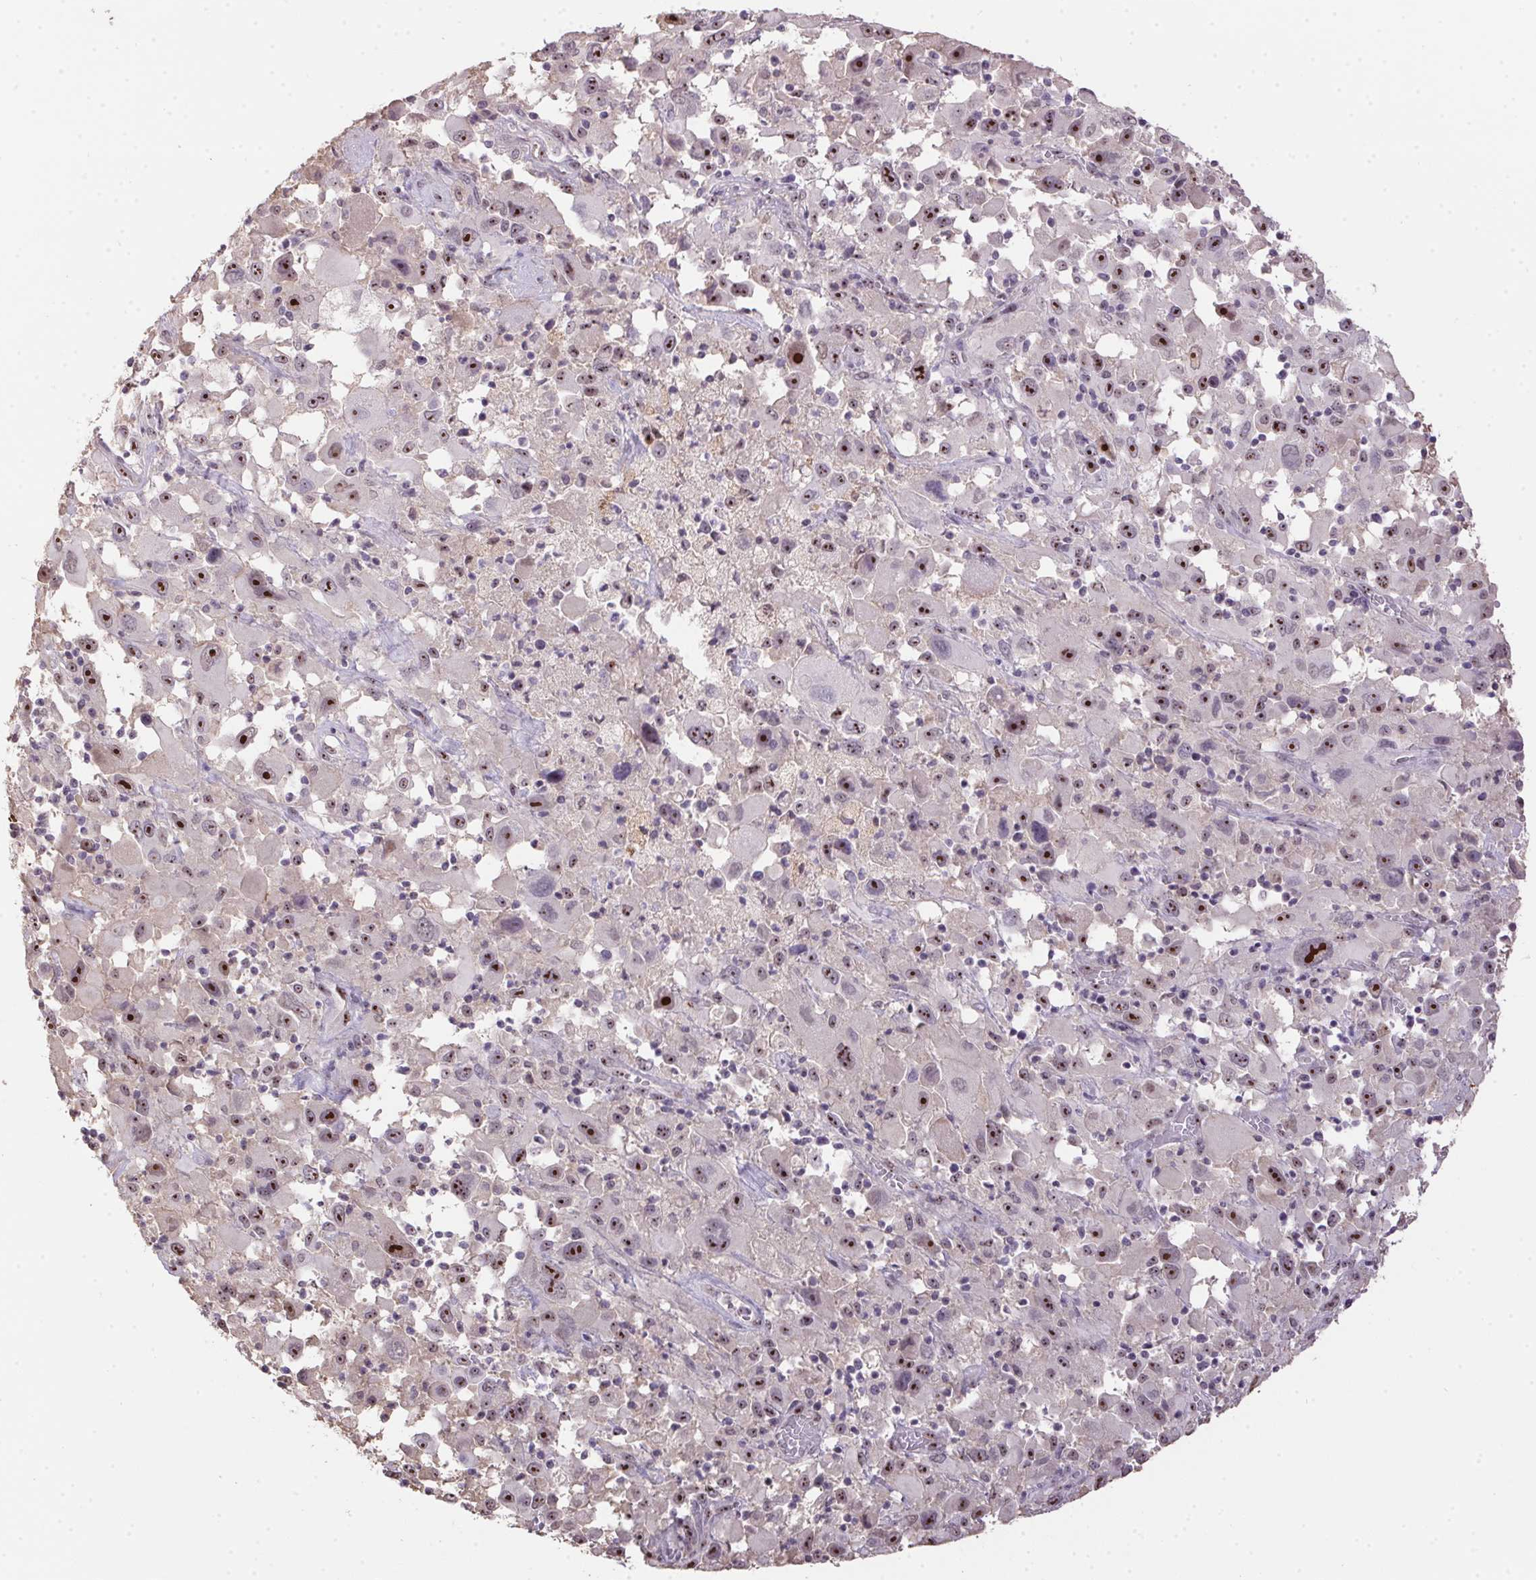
{"staining": {"intensity": "moderate", "quantity": ">75%", "location": "nuclear"}, "tissue": "melanoma", "cell_type": "Tumor cells", "image_type": "cancer", "snomed": [{"axis": "morphology", "description": "Malignant melanoma, Metastatic site"}, {"axis": "topography", "description": "Soft tissue"}], "caption": "A brown stain labels moderate nuclear expression of a protein in melanoma tumor cells.", "gene": "BATF2", "patient": {"sex": "male", "age": 50}}